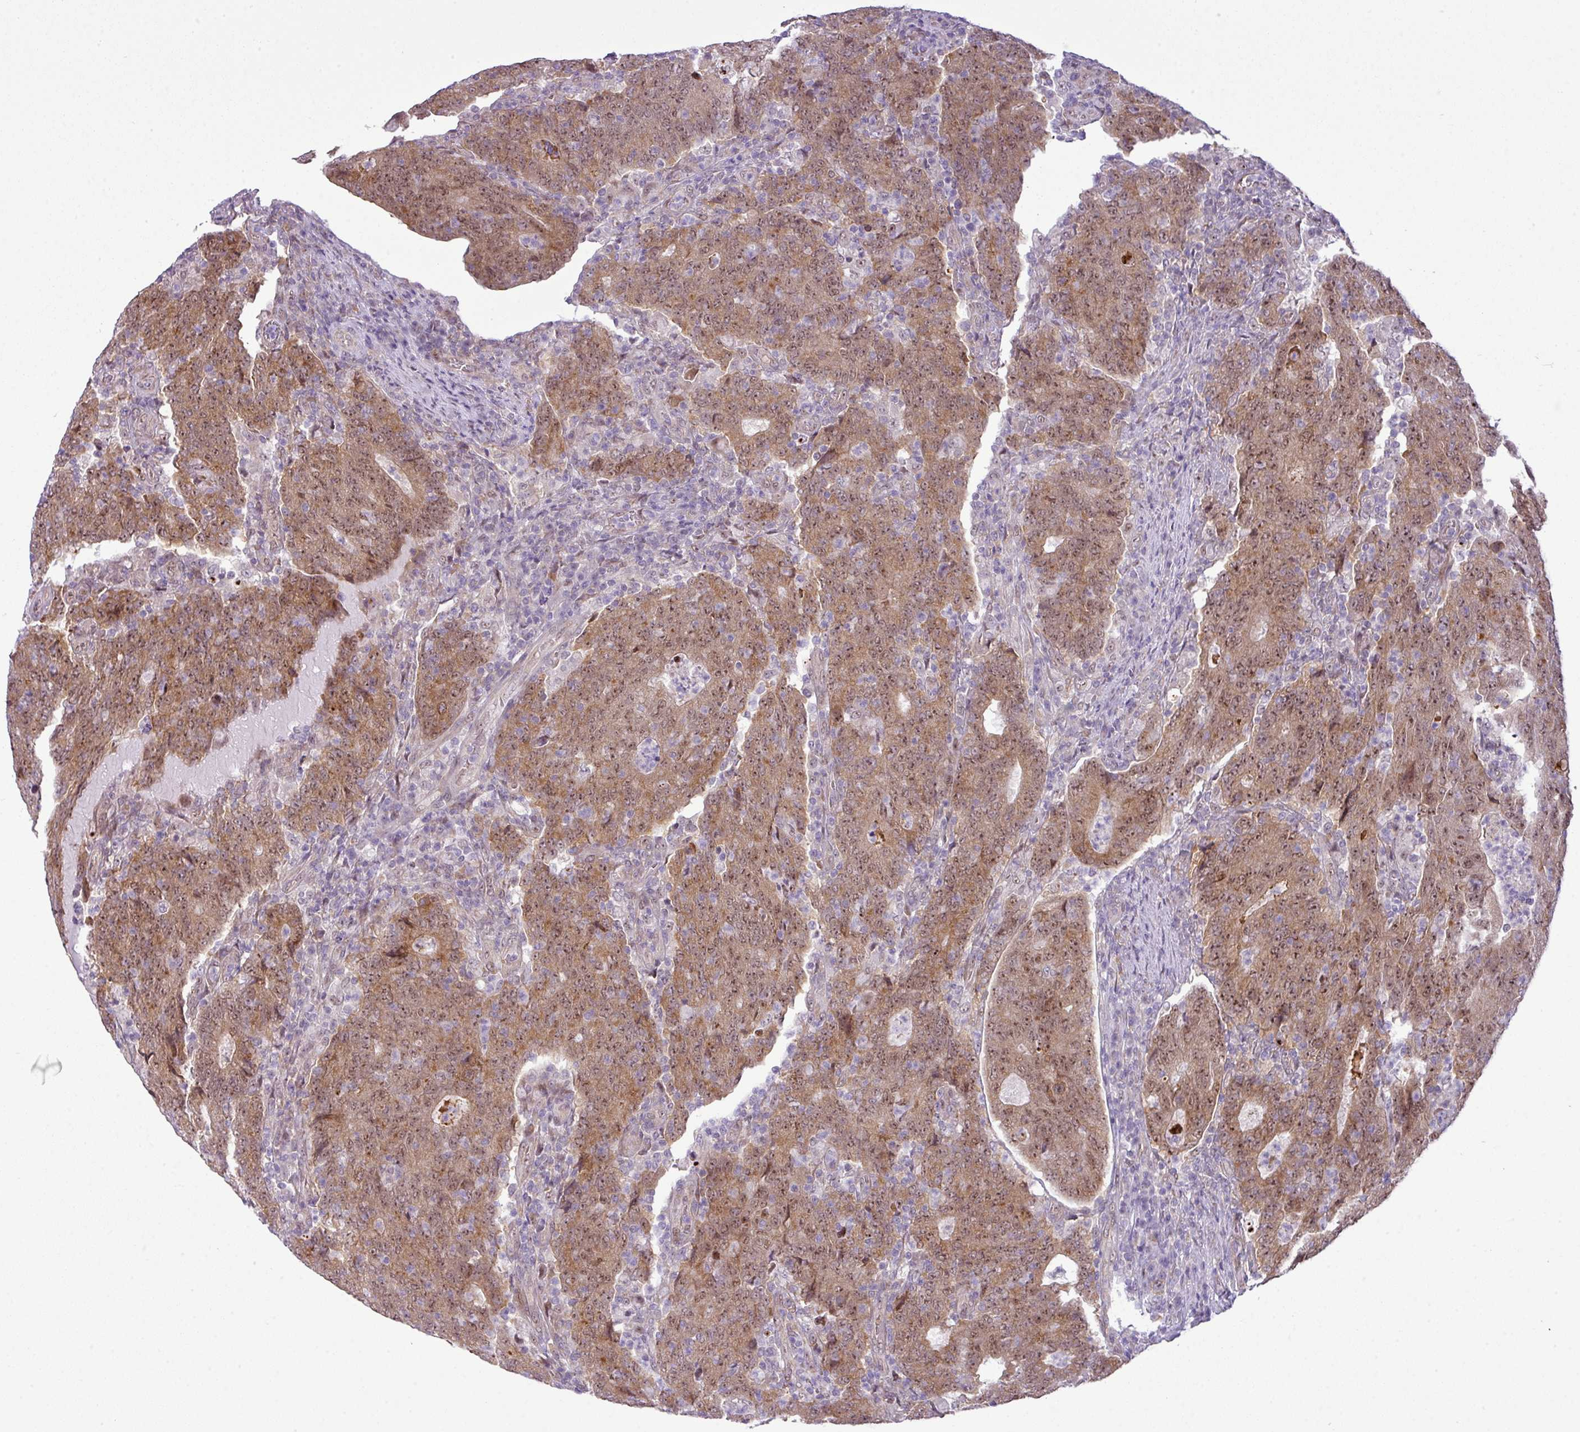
{"staining": {"intensity": "moderate", "quantity": ">75%", "location": "cytoplasmic/membranous,nuclear"}, "tissue": "colorectal cancer", "cell_type": "Tumor cells", "image_type": "cancer", "snomed": [{"axis": "morphology", "description": "Adenocarcinoma, NOS"}, {"axis": "topography", "description": "Colon"}], "caption": "High-magnification brightfield microscopy of colorectal adenocarcinoma stained with DAB (3,3'-diaminobenzidine) (brown) and counterstained with hematoxylin (blue). tumor cells exhibit moderate cytoplasmic/membranous and nuclear positivity is appreciated in about>75% of cells.", "gene": "MAK16", "patient": {"sex": "female", "age": 75}}